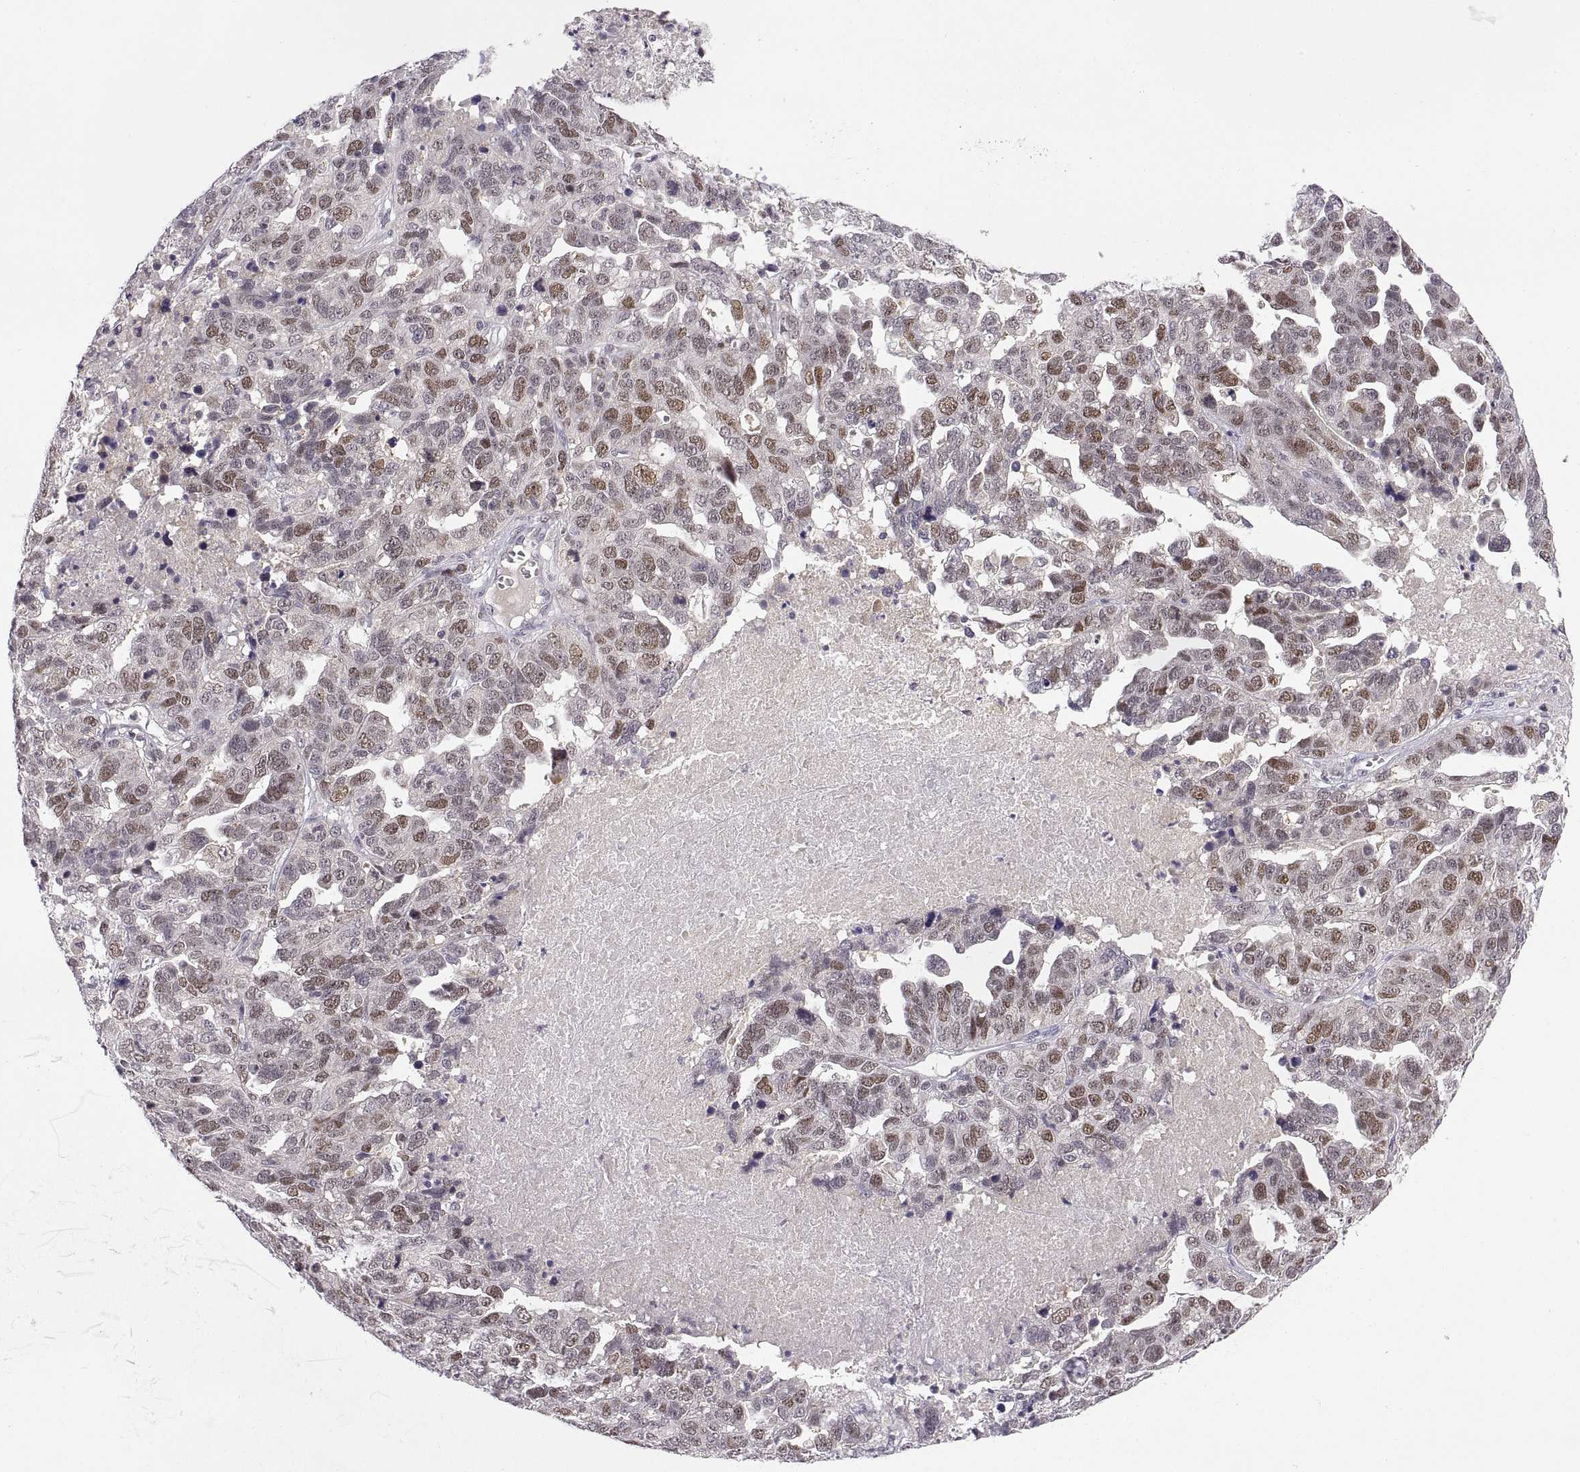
{"staining": {"intensity": "moderate", "quantity": "25%-75%", "location": "nuclear"}, "tissue": "ovarian cancer", "cell_type": "Tumor cells", "image_type": "cancer", "snomed": [{"axis": "morphology", "description": "Cystadenocarcinoma, serous, NOS"}, {"axis": "topography", "description": "Ovary"}], "caption": "Ovarian serous cystadenocarcinoma stained with a protein marker exhibits moderate staining in tumor cells.", "gene": "CHFR", "patient": {"sex": "female", "age": 71}}